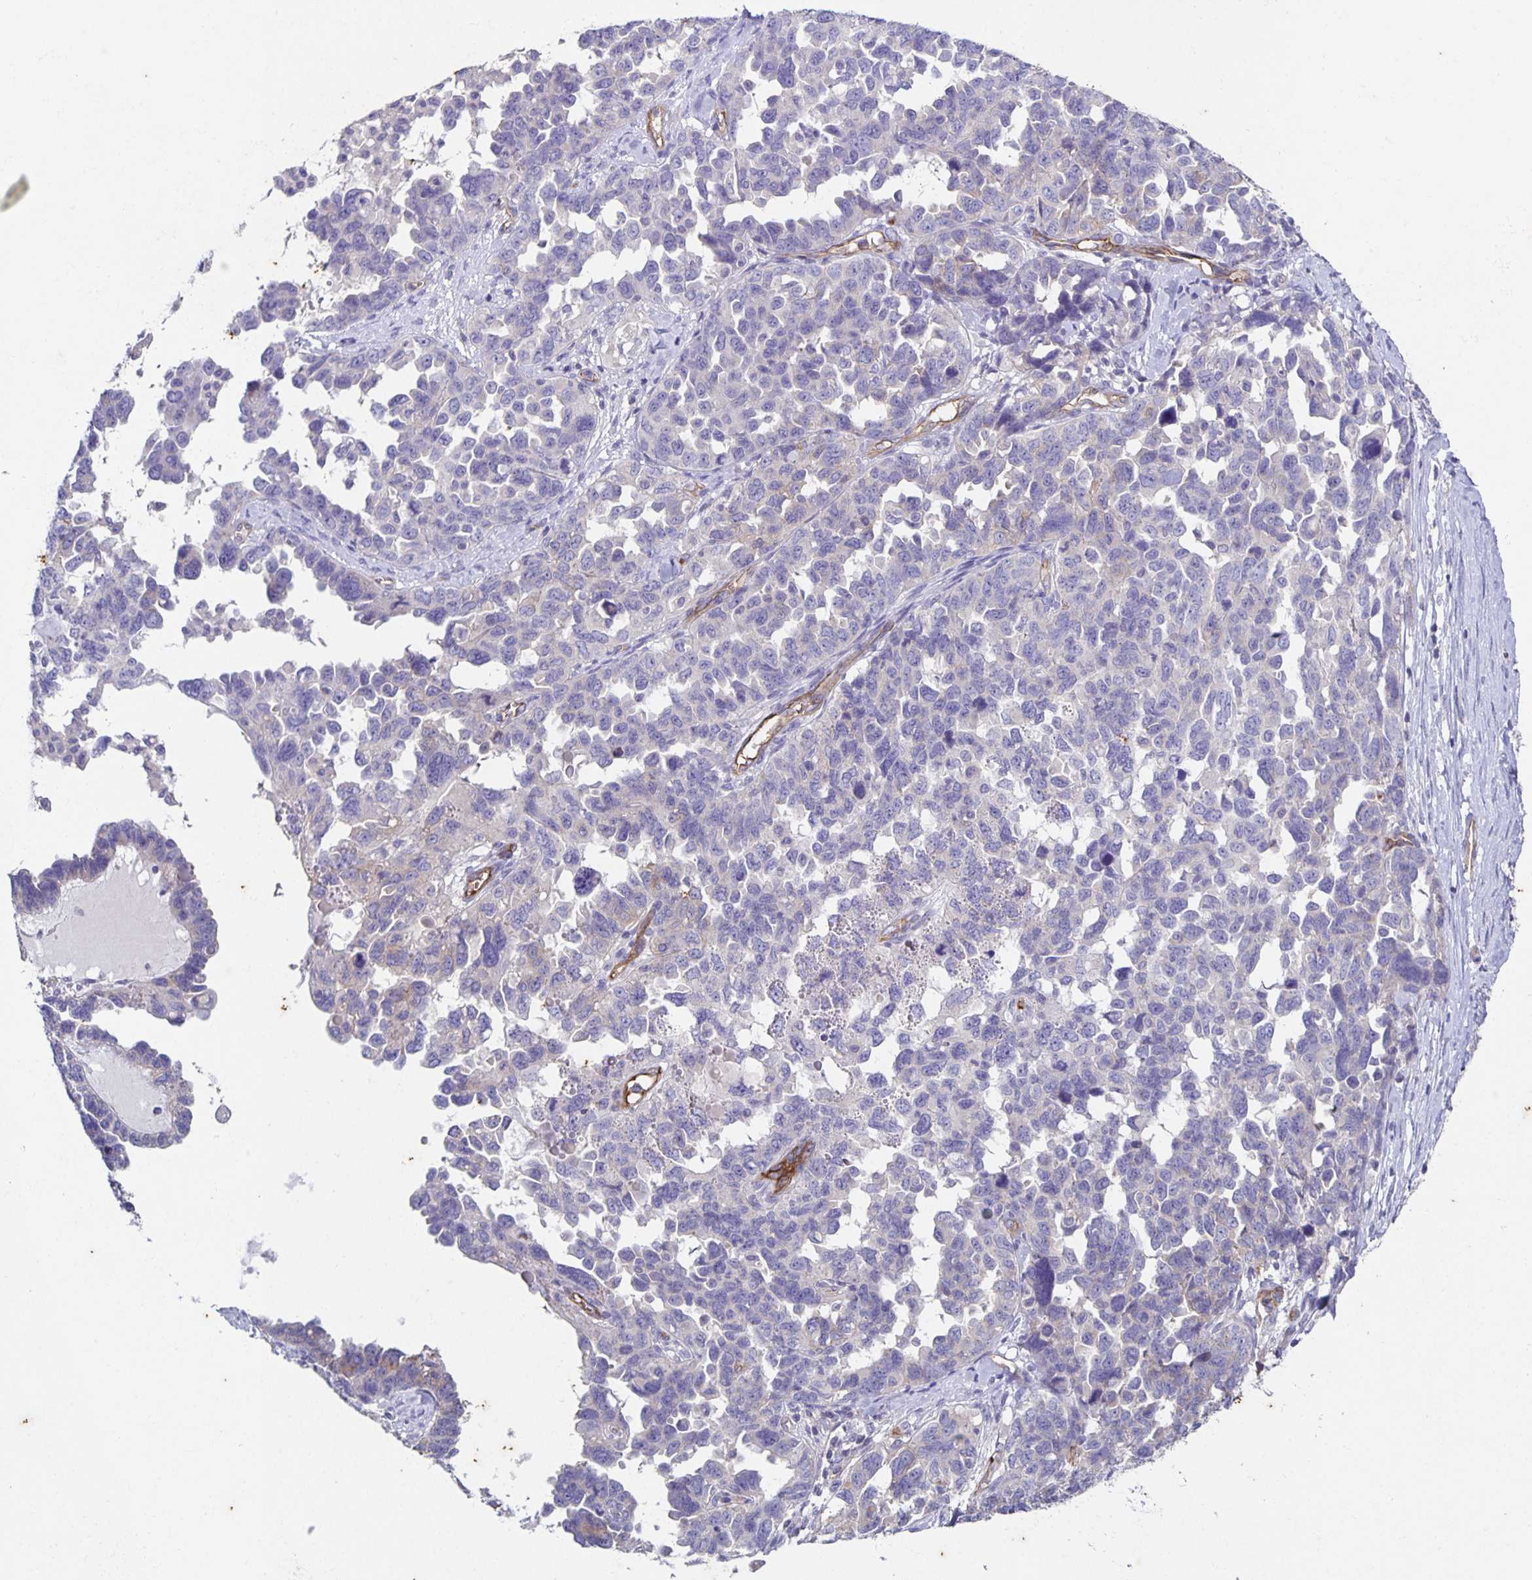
{"staining": {"intensity": "weak", "quantity": "<25%", "location": "cytoplasmic/membranous"}, "tissue": "ovarian cancer", "cell_type": "Tumor cells", "image_type": "cancer", "snomed": [{"axis": "morphology", "description": "Cystadenocarcinoma, serous, NOS"}, {"axis": "topography", "description": "Ovary"}], "caption": "A histopathology image of human ovarian serous cystadenocarcinoma is negative for staining in tumor cells. (Immunohistochemistry (ihc), brightfield microscopy, high magnification).", "gene": "ITGA2", "patient": {"sex": "female", "age": 69}}